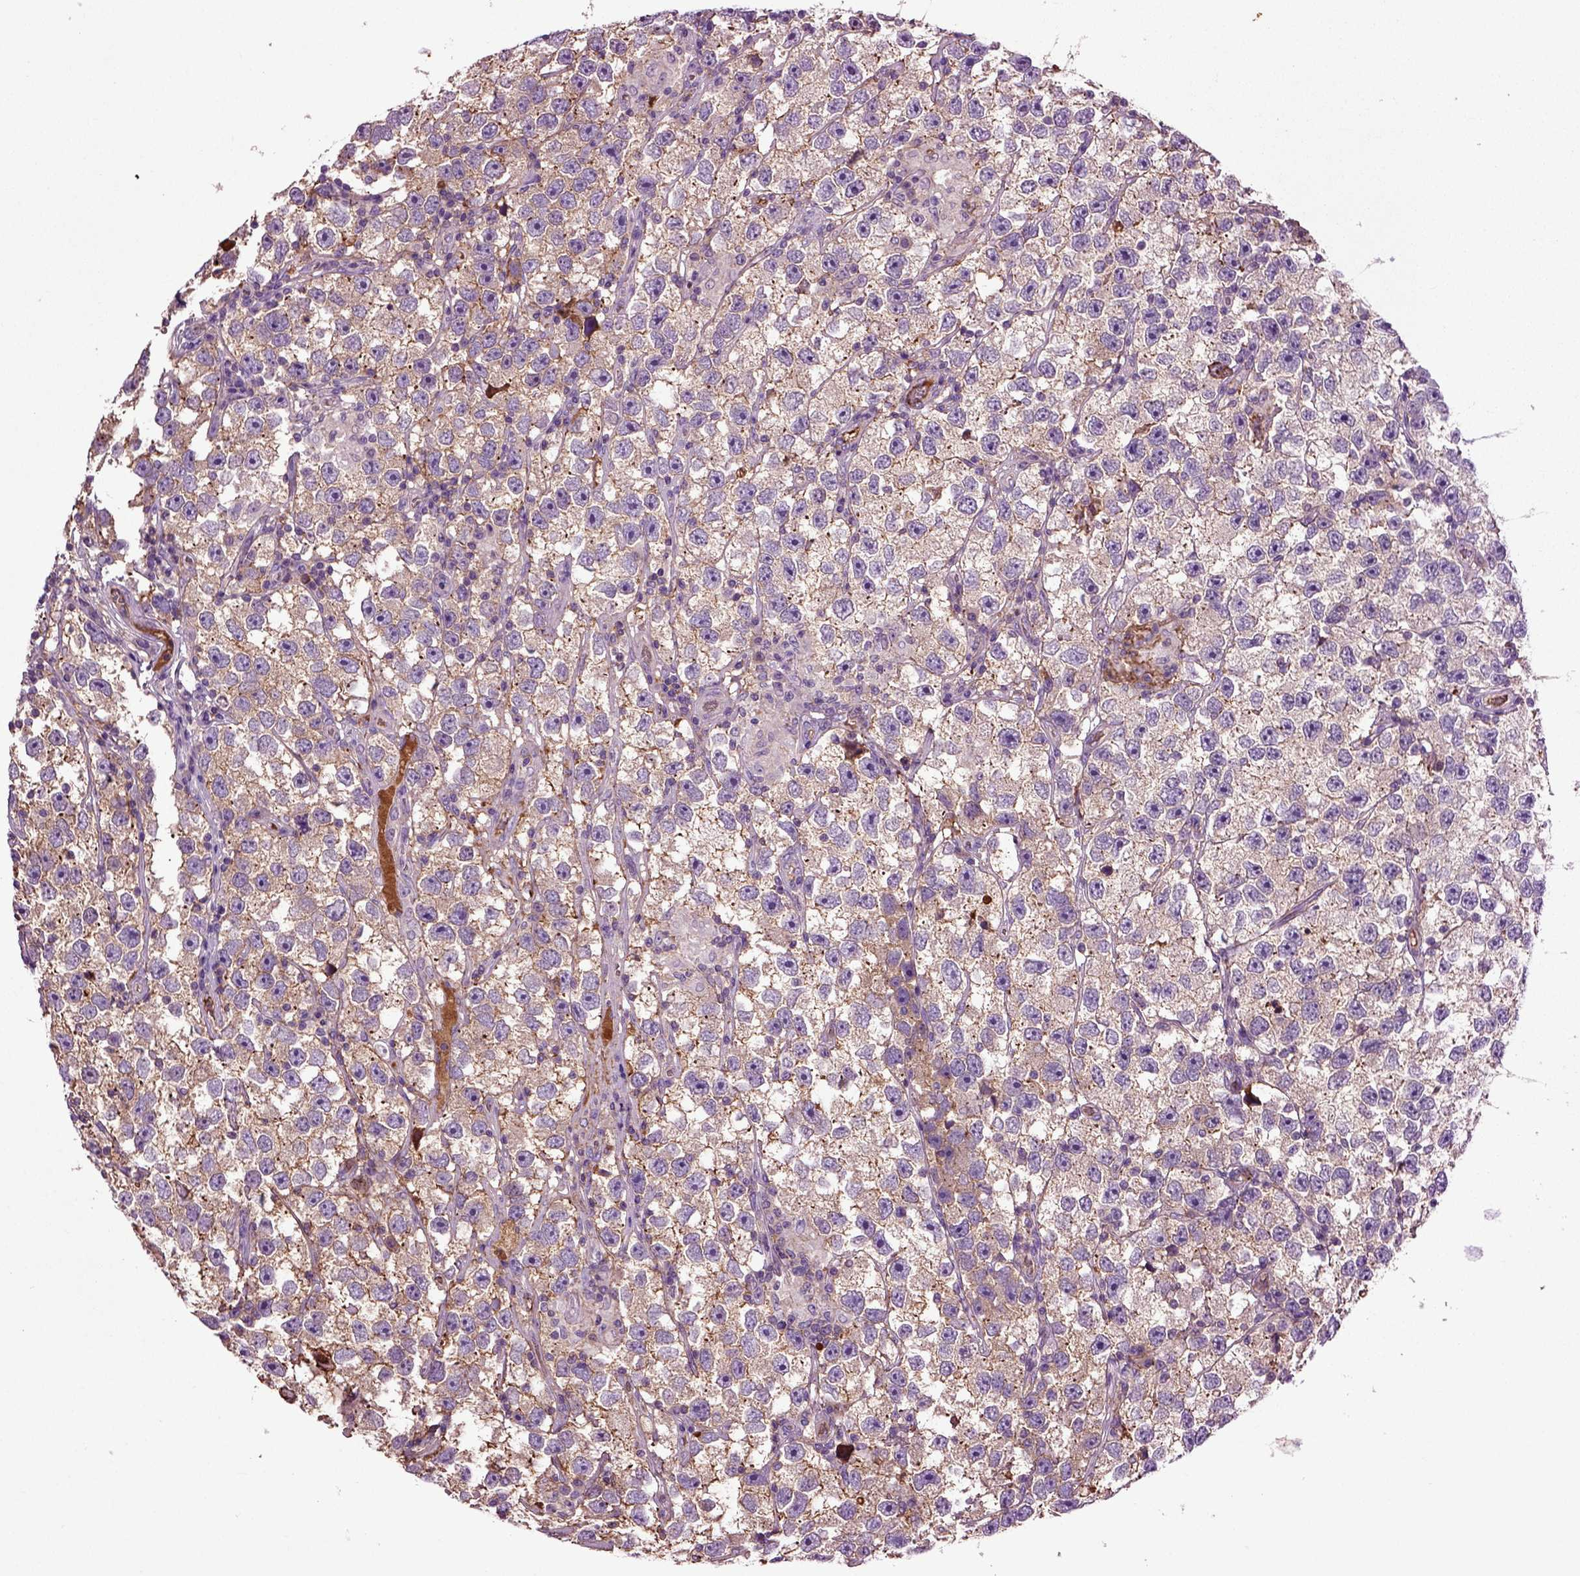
{"staining": {"intensity": "negative", "quantity": "none", "location": "none"}, "tissue": "testis cancer", "cell_type": "Tumor cells", "image_type": "cancer", "snomed": [{"axis": "morphology", "description": "Seminoma, NOS"}, {"axis": "topography", "description": "Testis"}], "caption": "Protein analysis of seminoma (testis) reveals no significant expression in tumor cells.", "gene": "SPON1", "patient": {"sex": "male", "age": 26}}